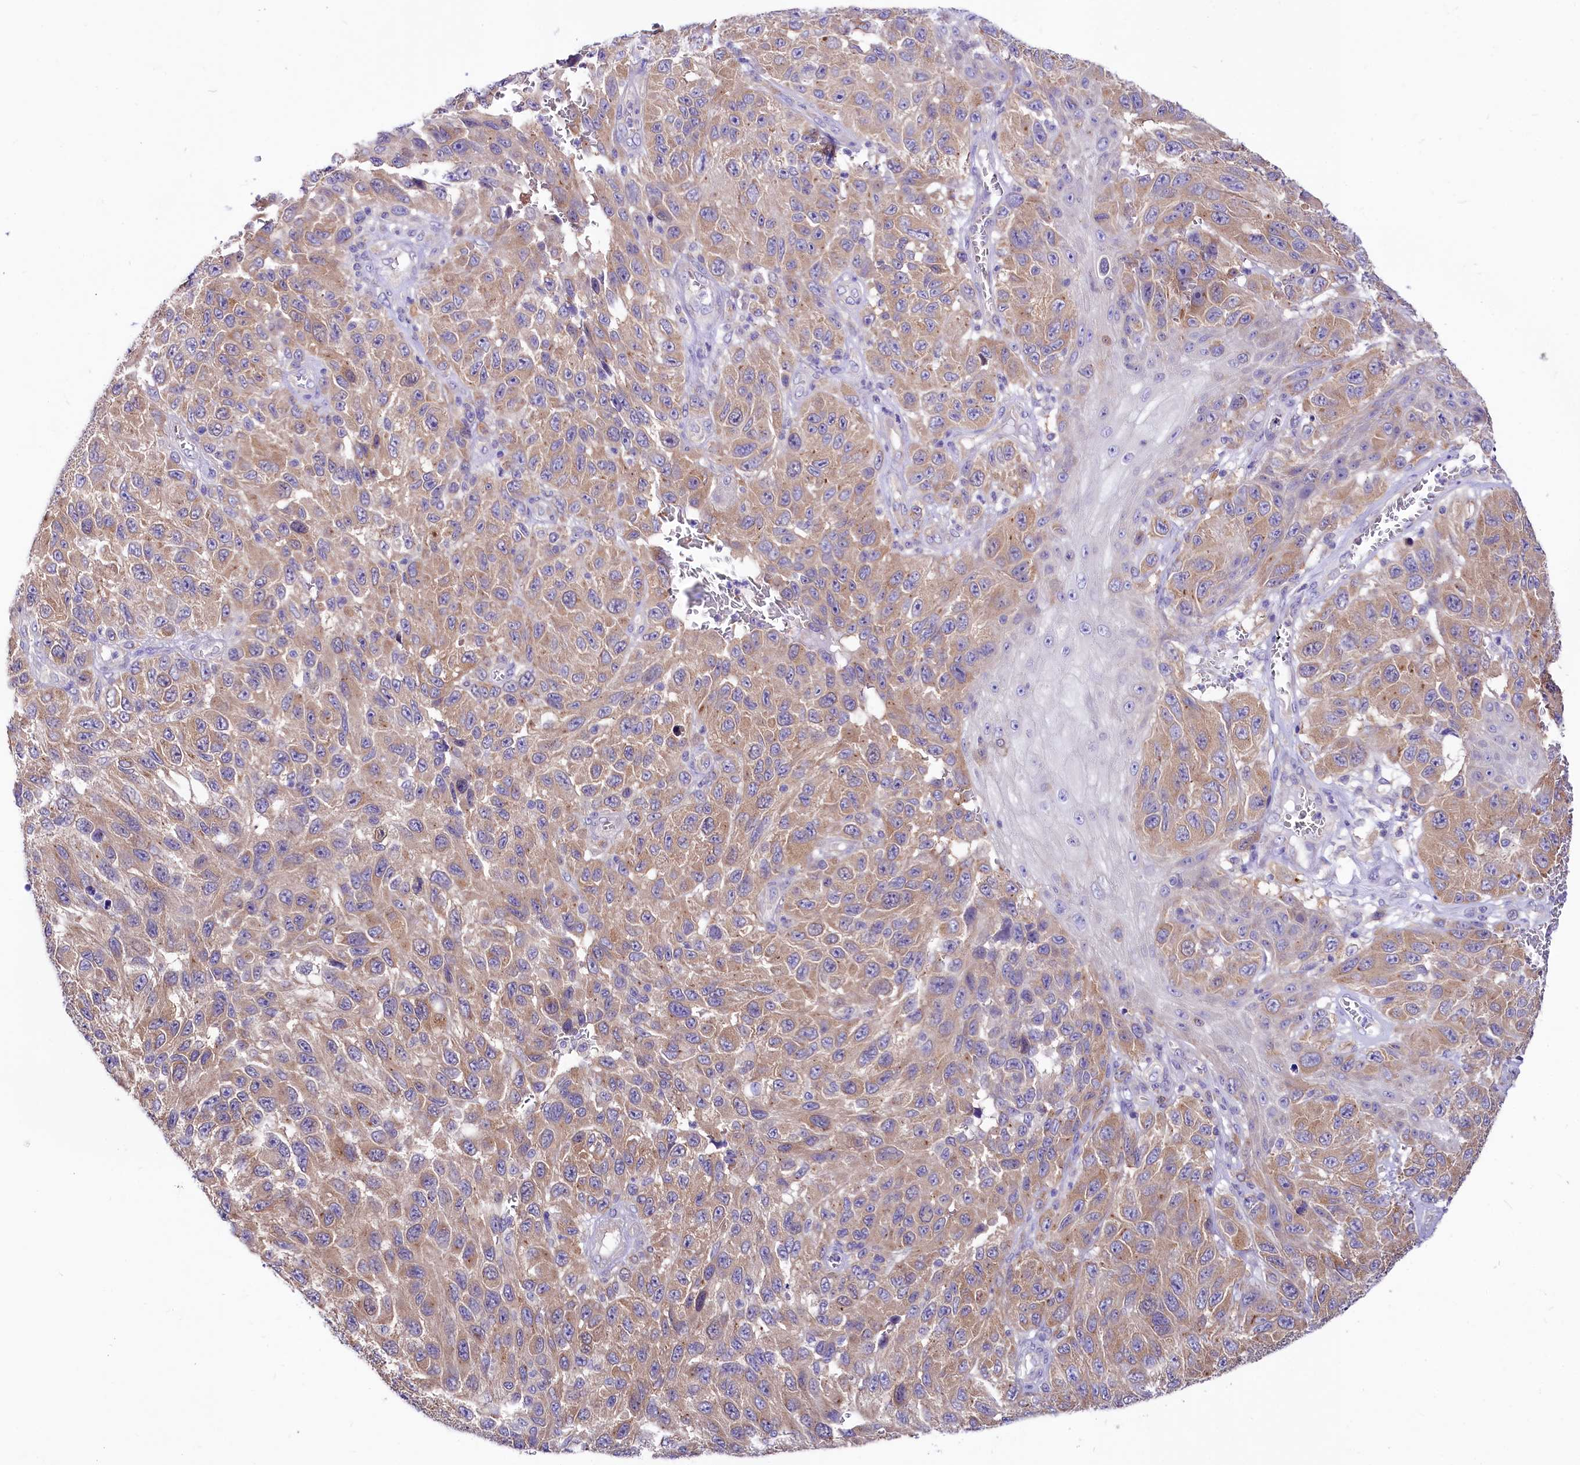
{"staining": {"intensity": "moderate", "quantity": "25%-75%", "location": "cytoplasmic/membranous"}, "tissue": "melanoma", "cell_type": "Tumor cells", "image_type": "cancer", "snomed": [{"axis": "morphology", "description": "Normal tissue, NOS"}, {"axis": "morphology", "description": "Malignant melanoma, NOS"}, {"axis": "topography", "description": "Skin"}], "caption": "An immunohistochemistry (IHC) image of tumor tissue is shown. Protein staining in brown labels moderate cytoplasmic/membranous positivity in malignant melanoma within tumor cells. (brown staining indicates protein expression, while blue staining denotes nuclei).", "gene": "ABHD5", "patient": {"sex": "female", "age": 96}}